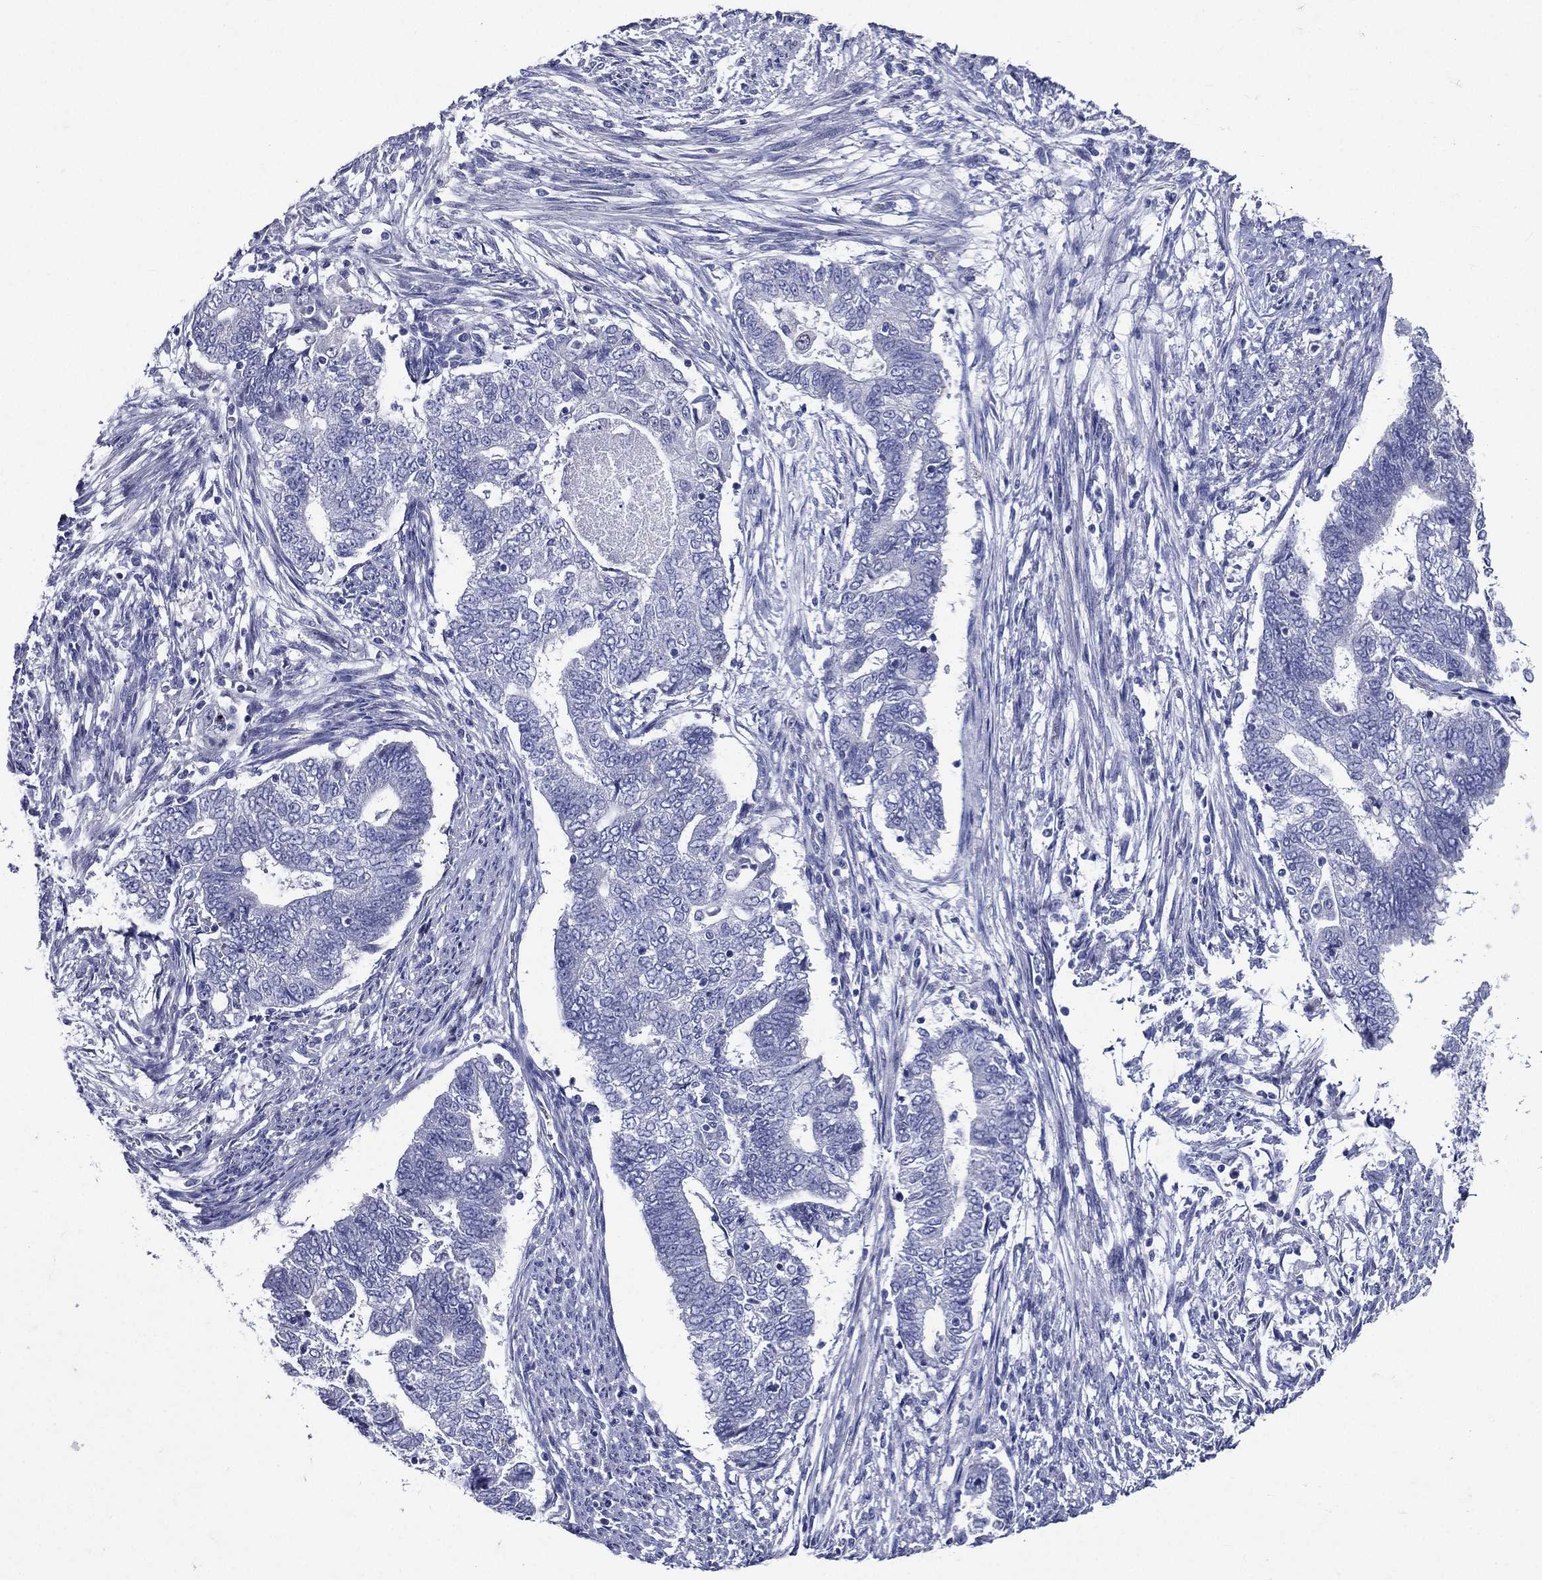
{"staining": {"intensity": "negative", "quantity": "none", "location": "none"}, "tissue": "endometrial cancer", "cell_type": "Tumor cells", "image_type": "cancer", "snomed": [{"axis": "morphology", "description": "Adenocarcinoma, NOS"}, {"axis": "topography", "description": "Endometrium"}], "caption": "Tumor cells show no significant protein staining in endometrial cancer (adenocarcinoma).", "gene": "TGM1", "patient": {"sex": "female", "age": 65}}